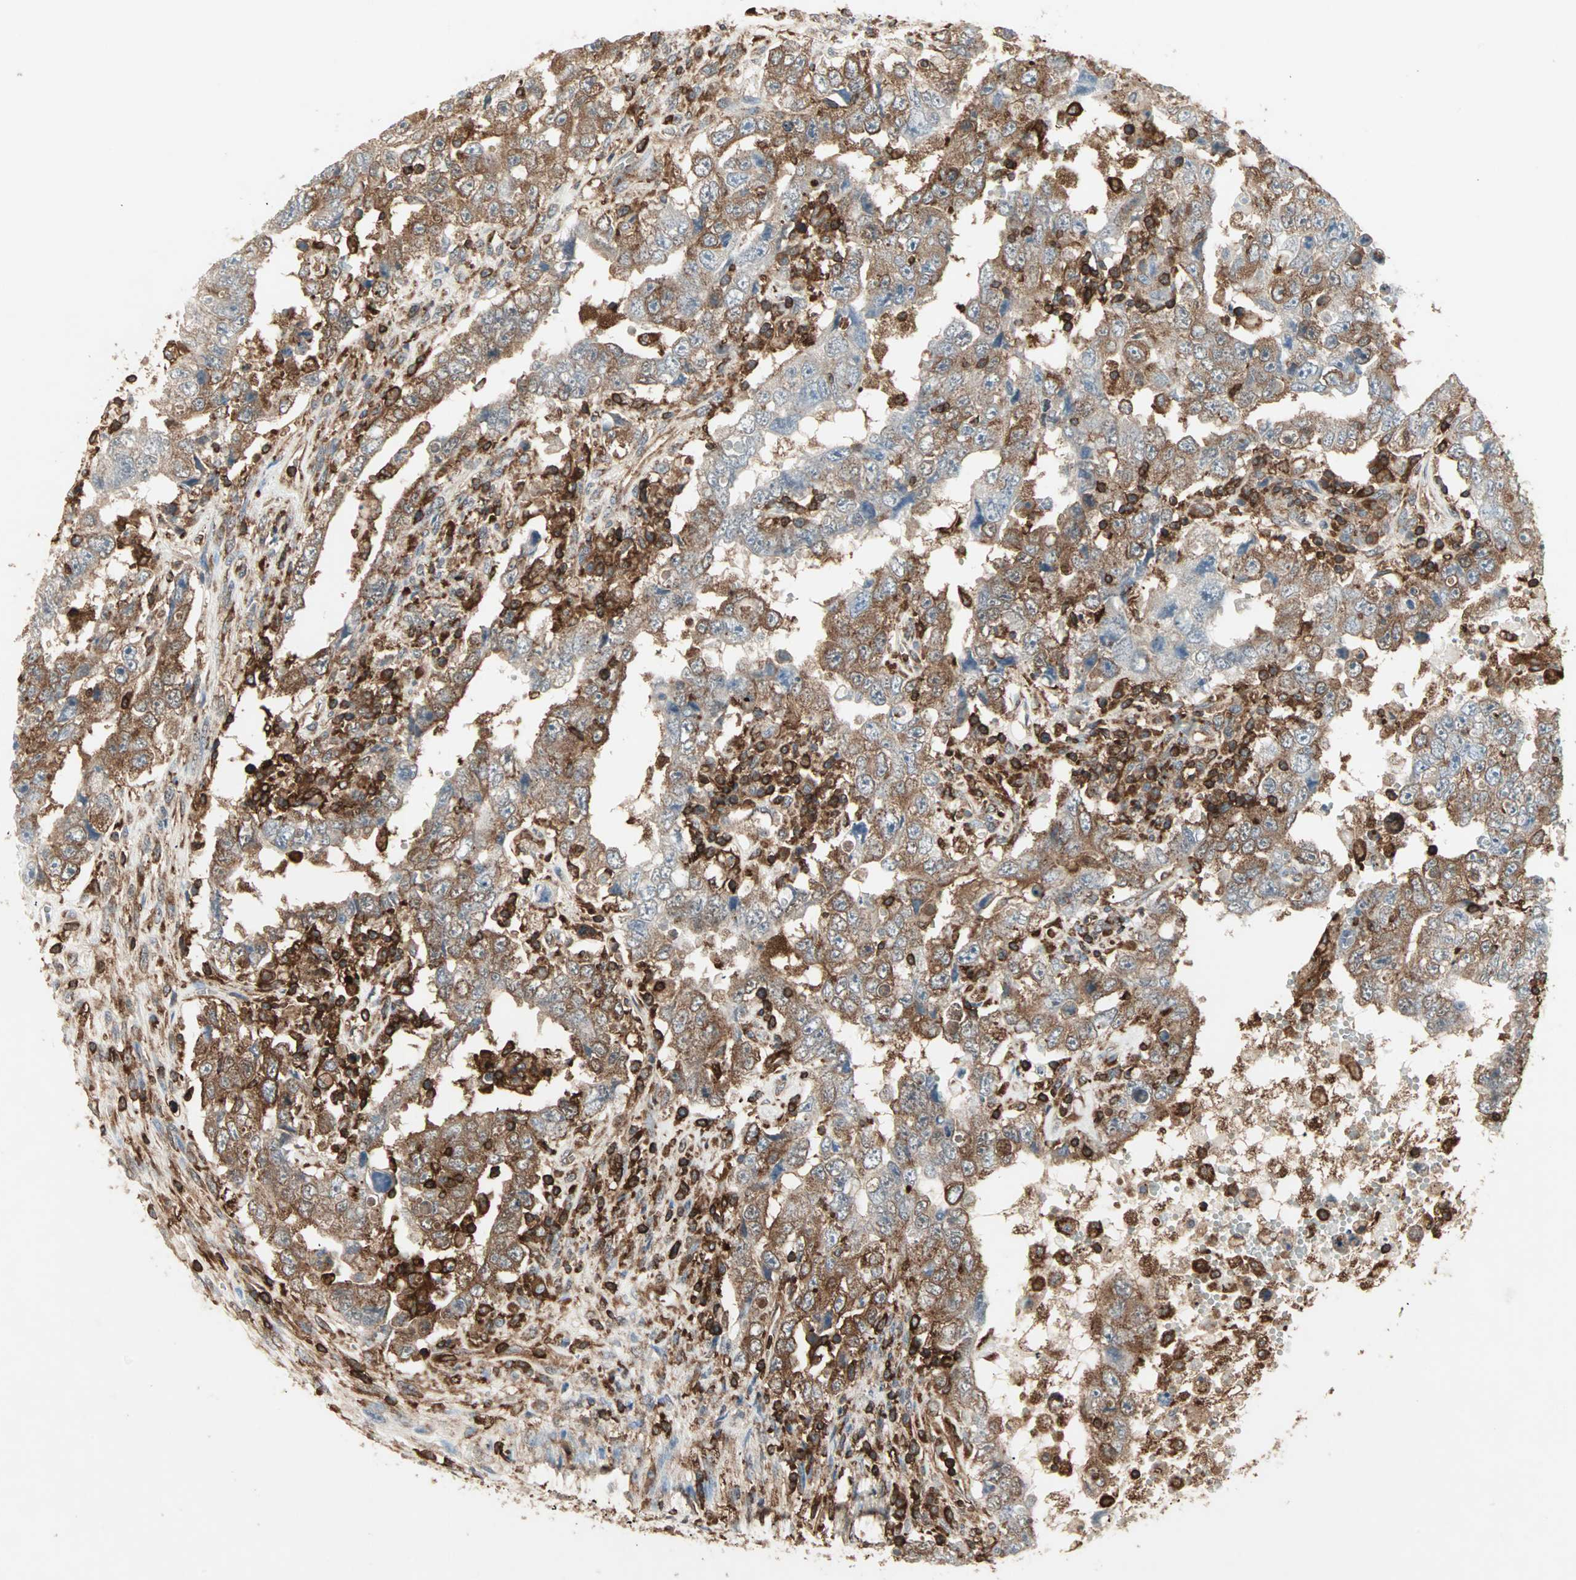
{"staining": {"intensity": "strong", "quantity": ">75%", "location": "cytoplasmic/membranous"}, "tissue": "testis cancer", "cell_type": "Tumor cells", "image_type": "cancer", "snomed": [{"axis": "morphology", "description": "Carcinoma, Embryonal, NOS"}, {"axis": "topography", "description": "Testis"}], "caption": "Strong cytoplasmic/membranous expression for a protein is identified in approximately >75% of tumor cells of embryonal carcinoma (testis) using immunohistochemistry (IHC).", "gene": "MMP3", "patient": {"sex": "male", "age": 26}}